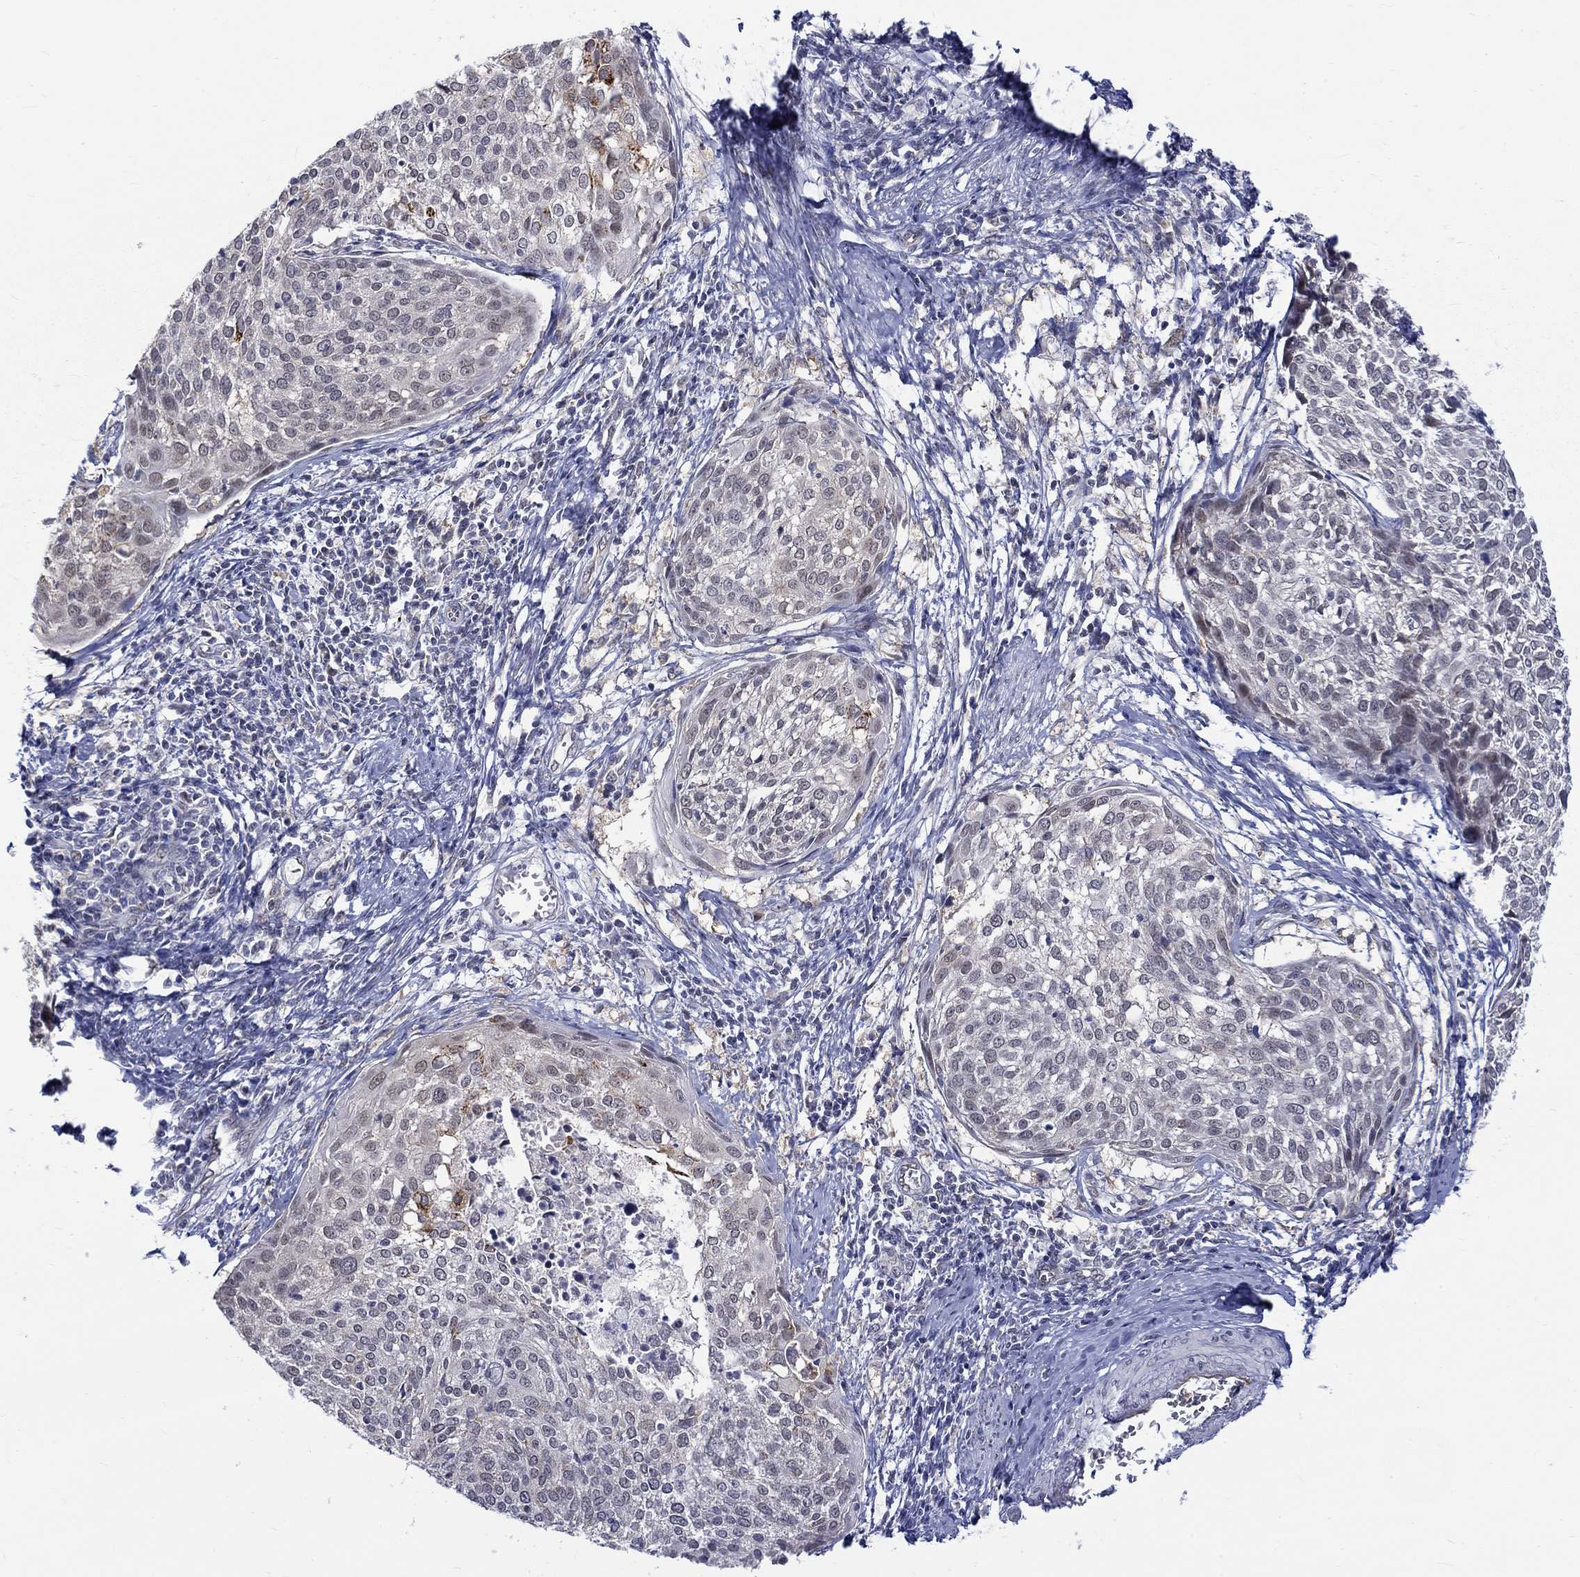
{"staining": {"intensity": "moderate", "quantity": "<25%", "location": "cytoplasmic/membranous"}, "tissue": "cervical cancer", "cell_type": "Tumor cells", "image_type": "cancer", "snomed": [{"axis": "morphology", "description": "Squamous cell carcinoma, NOS"}, {"axis": "topography", "description": "Cervix"}], "caption": "Tumor cells exhibit low levels of moderate cytoplasmic/membranous expression in about <25% of cells in human cervical cancer.", "gene": "ST6GALNAC1", "patient": {"sex": "female", "age": 39}}